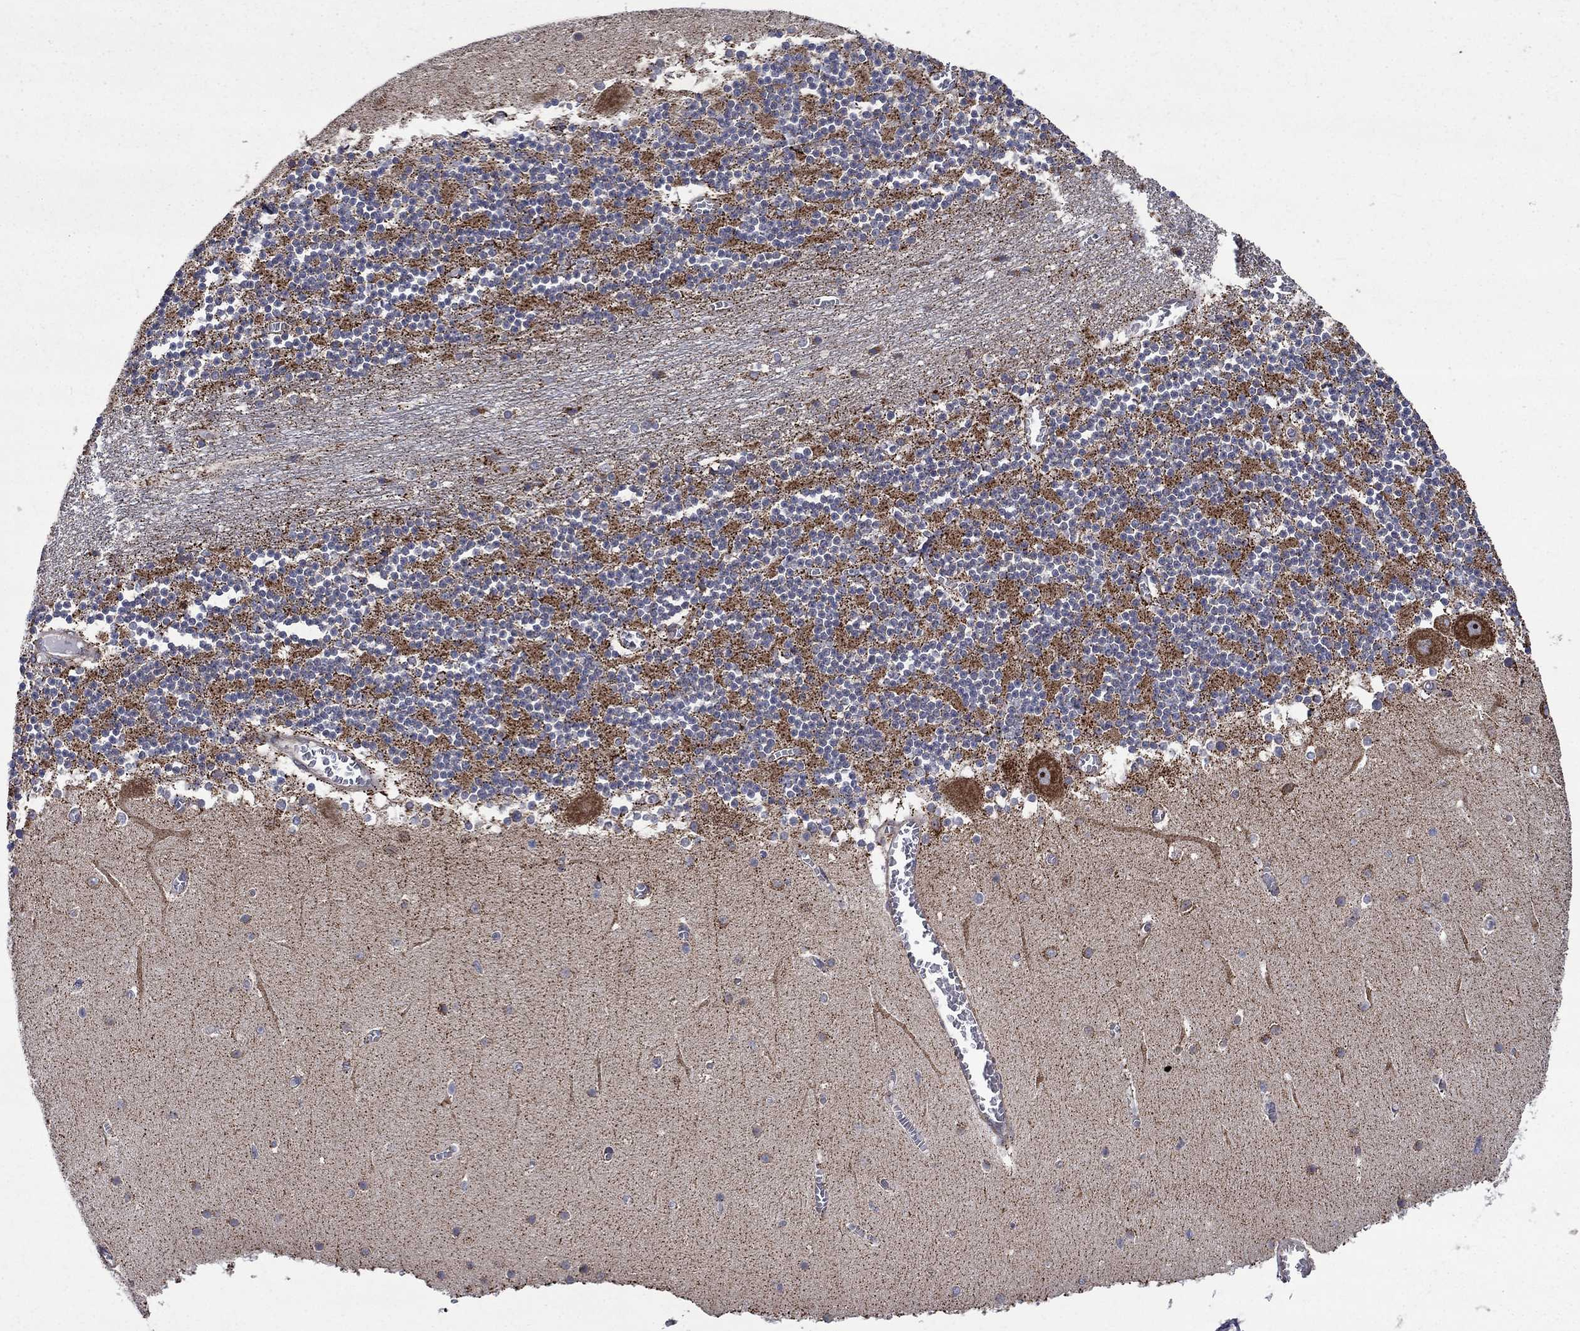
{"staining": {"intensity": "negative", "quantity": "none", "location": "none"}, "tissue": "cerebellum", "cell_type": "Cells in granular layer", "image_type": "normal", "snomed": [{"axis": "morphology", "description": "Normal tissue, NOS"}, {"axis": "topography", "description": "Cerebellum"}], "caption": "The photomicrograph exhibits no staining of cells in granular layer in benign cerebellum.", "gene": "RPLP0", "patient": {"sex": "female", "age": 28}}